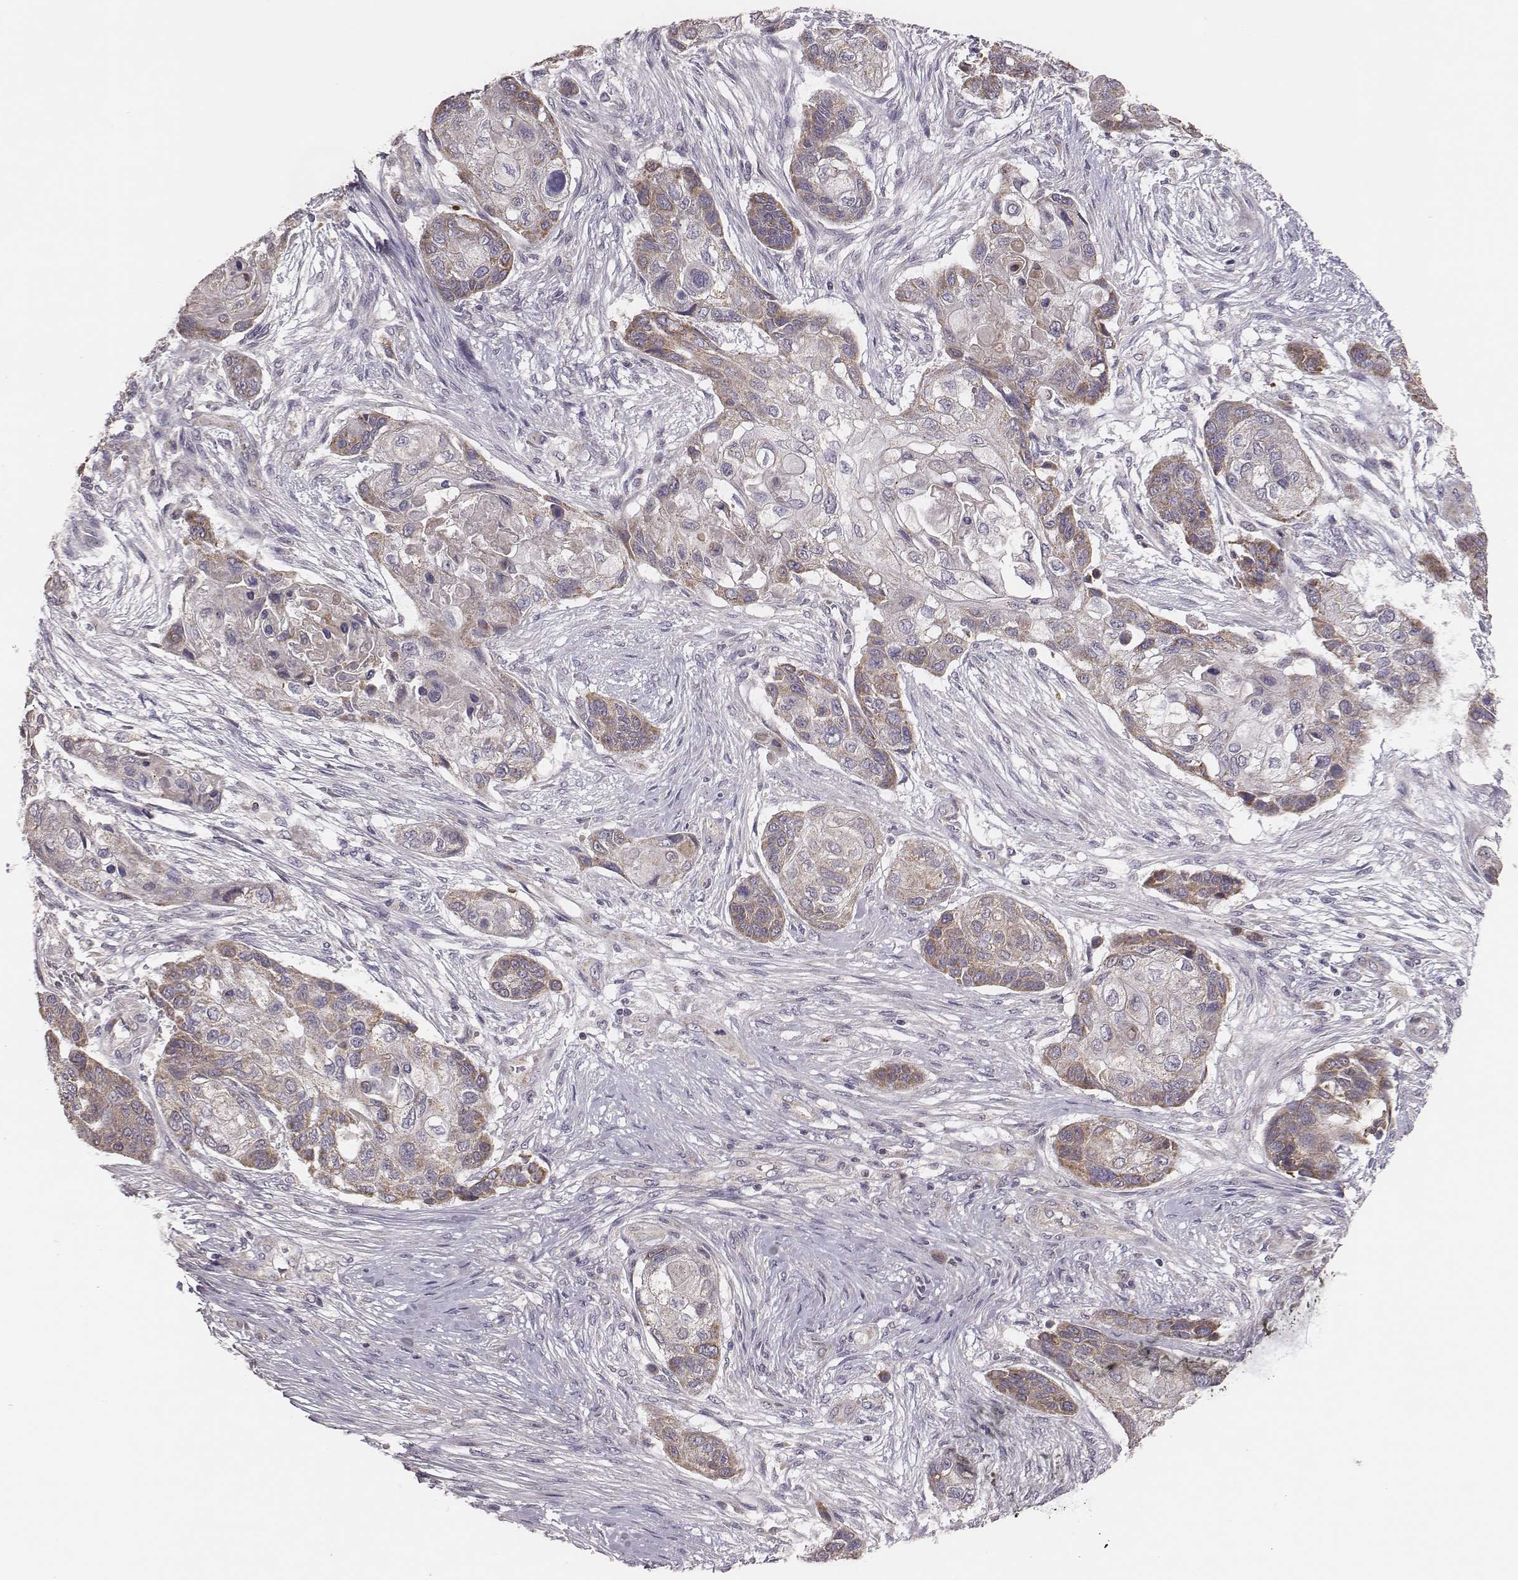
{"staining": {"intensity": "weak", "quantity": ">75%", "location": "cytoplasmic/membranous"}, "tissue": "lung cancer", "cell_type": "Tumor cells", "image_type": "cancer", "snomed": [{"axis": "morphology", "description": "Squamous cell carcinoma, NOS"}, {"axis": "topography", "description": "Lung"}], "caption": "Immunohistochemistry of human lung cancer (squamous cell carcinoma) reveals low levels of weak cytoplasmic/membranous positivity in approximately >75% of tumor cells.", "gene": "HAVCR1", "patient": {"sex": "male", "age": 69}}